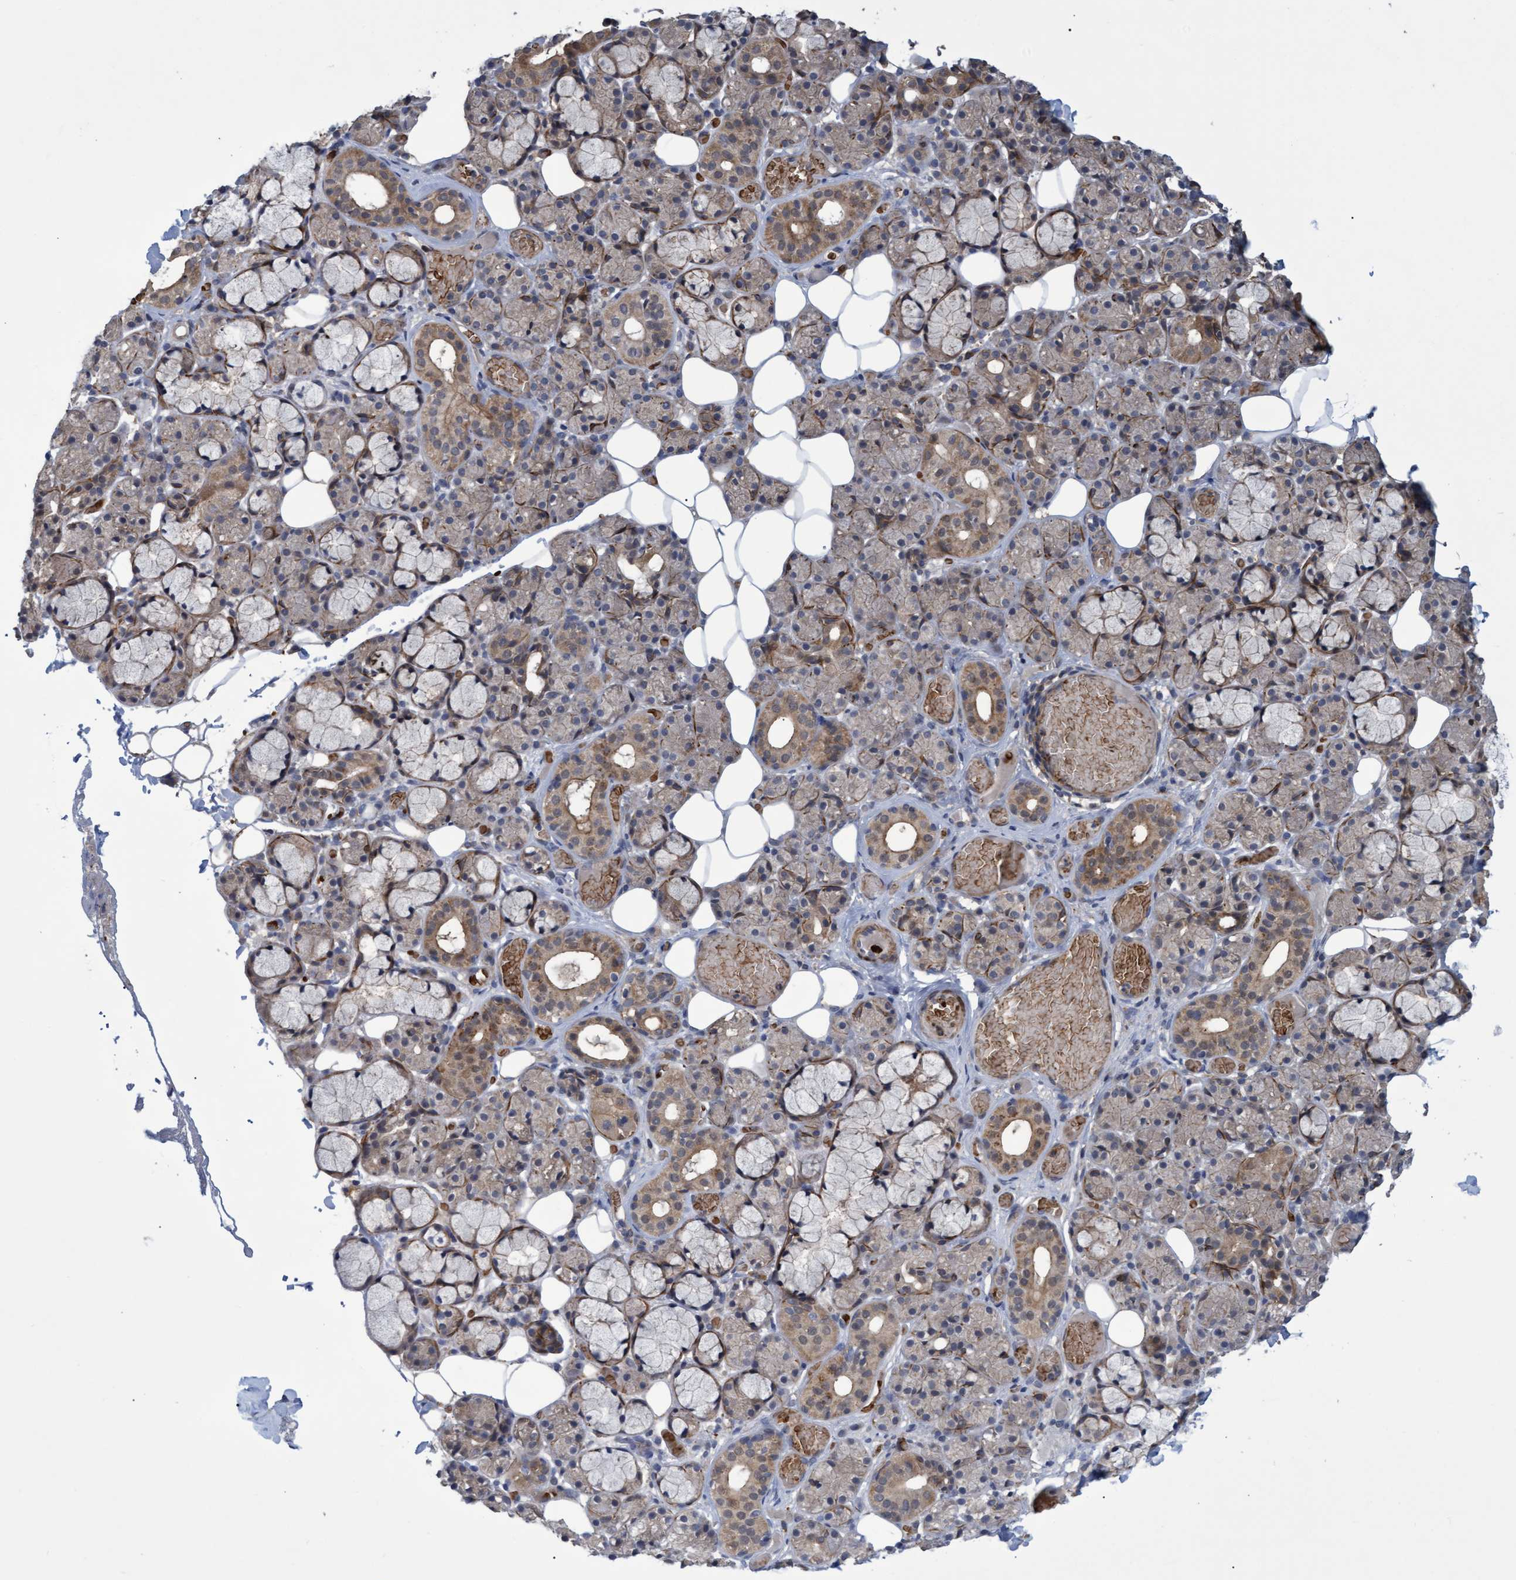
{"staining": {"intensity": "moderate", "quantity": "25%-75%", "location": "cytoplasmic/membranous"}, "tissue": "salivary gland", "cell_type": "Glandular cells", "image_type": "normal", "snomed": [{"axis": "morphology", "description": "Normal tissue, NOS"}, {"axis": "topography", "description": "Salivary gland"}], "caption": "Salivary gland stained for a protein (brown) displays moderate cytoplasmic/membranous positive positivity in about 25%-75% of glandular cells.", "gene": "NAA15", "patient": {"sex": "male", "age": 63}}